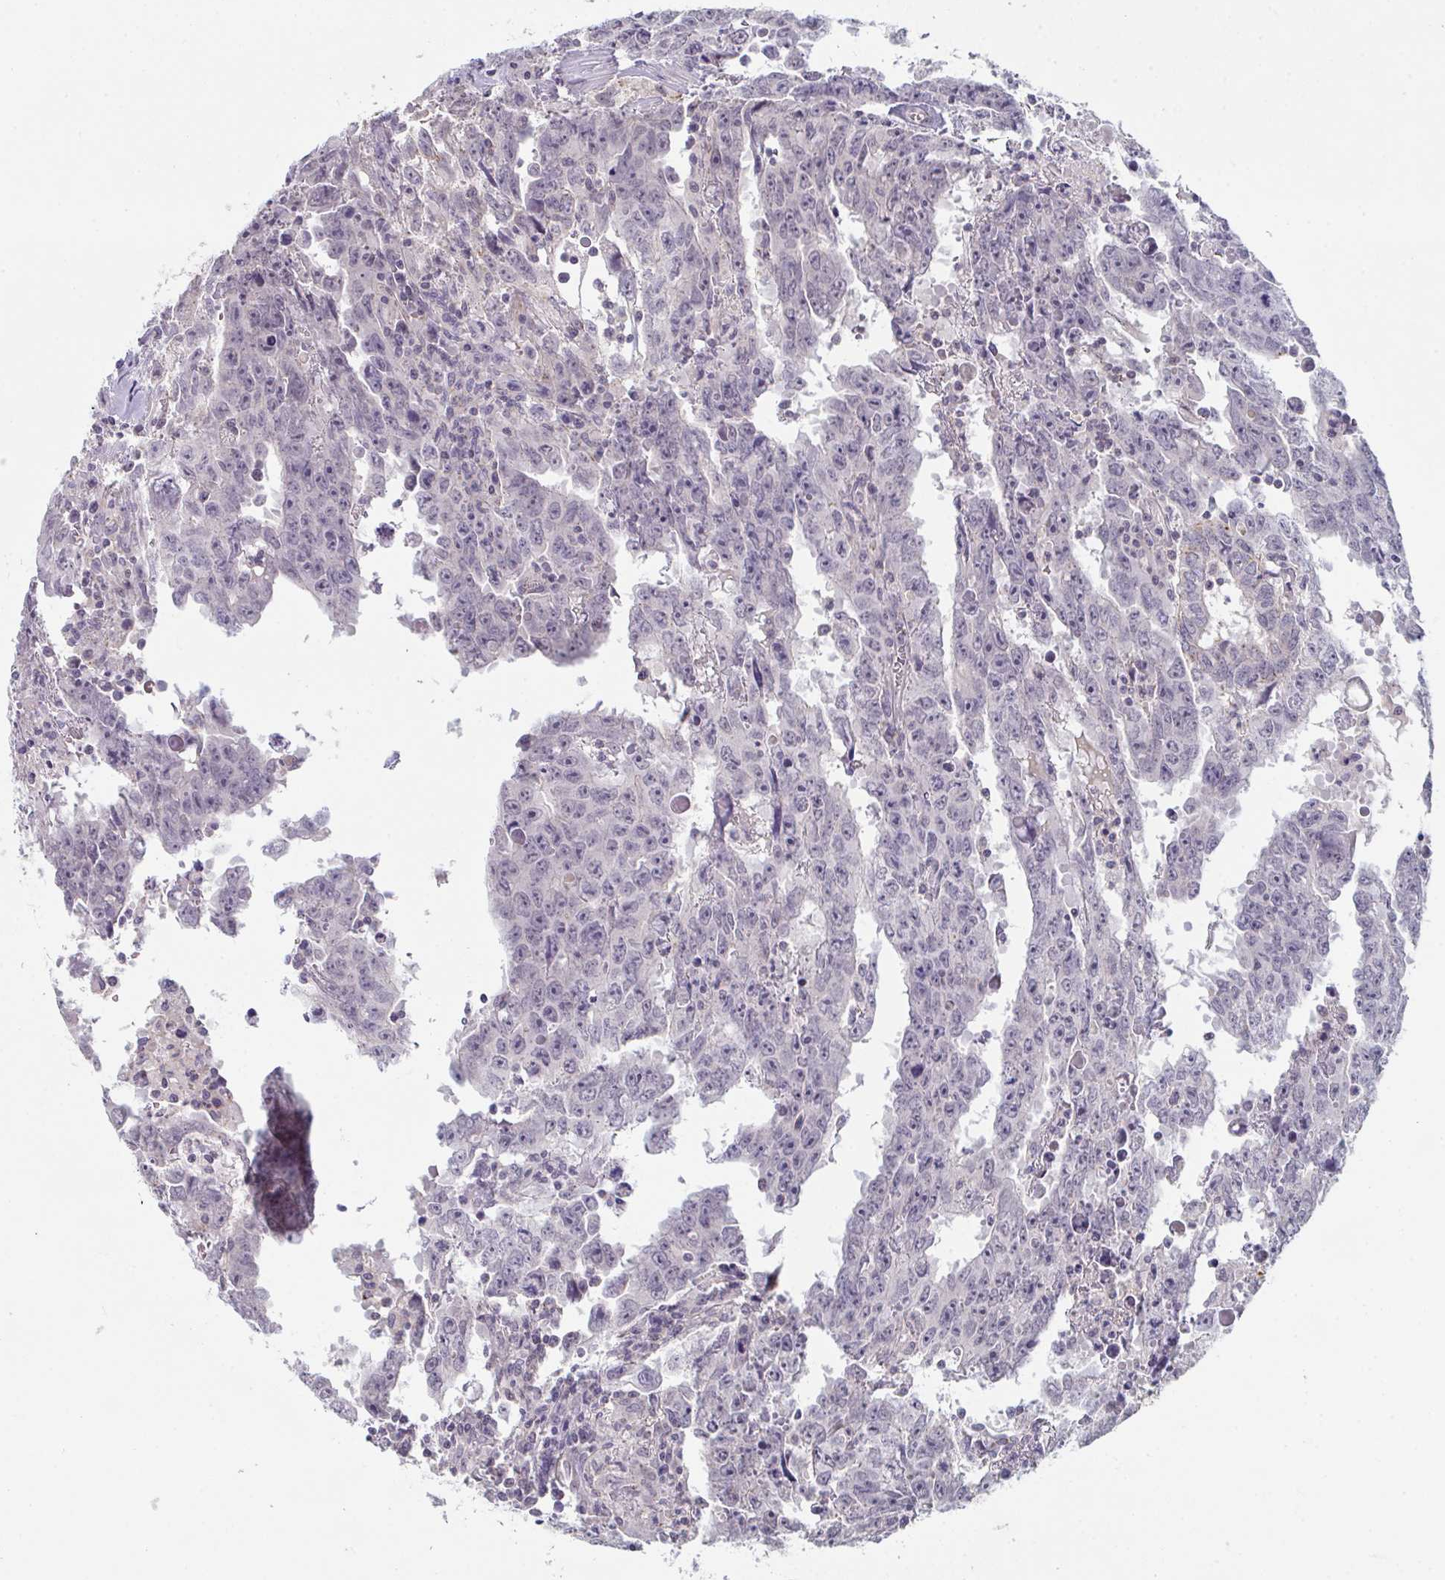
{"staining": {"intensity": "negative", "quantity": "none", "location": "none"}, "tissue": "testis cancer", "cell_type": "Tumor cells", "image_type": "cancer", "snomed": [{"axis": "morphology", "description": "Carcinoma, Embryonal, NOS"}, {"axis": "topography", "description": "Testis"}], "caption": "Tumor cells show no significant staining in testis cancer (embryonal carcinoma).", "gene": "ZNF214", "patient": {"sex": "male", "age": 22}}